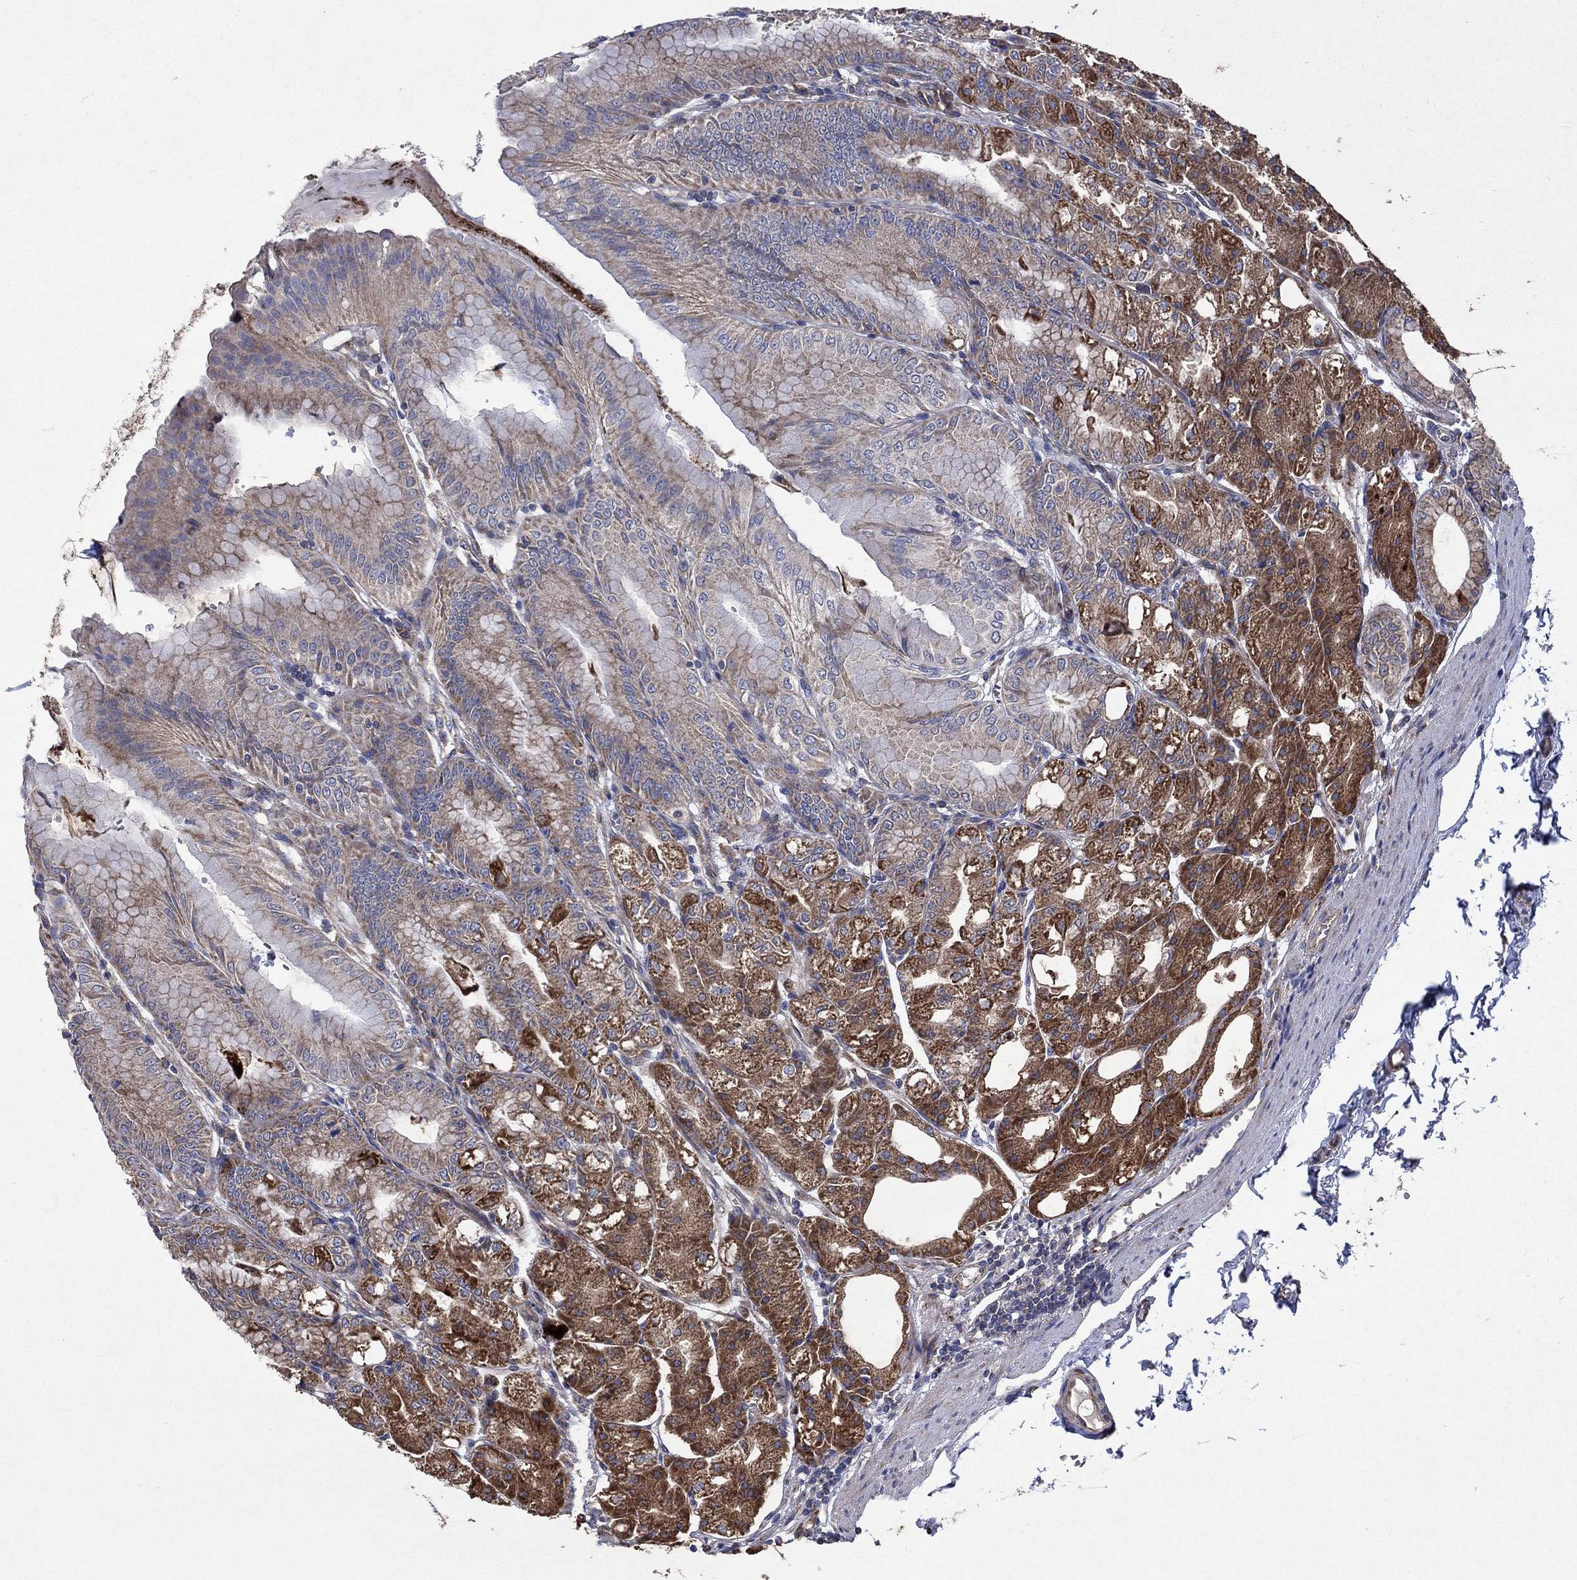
{"staining": {"intensity": "strong", "quantity": "25%-75%", "location": "cytoplasmic/membranous"}, "tissue": "stomach", "cell_type": "Glandular cells", "image_type": "normal", "snomed": [{"axis": "morphology", "description": "Normal tissue, NOS"}, {"axis": "topography", "description": "Stomach"}], "caption": "Protein expression analysis of benign stomach reveals strong cytoplasmic/membranous positivity in approximately 25%-75% of glandular cells.", "gene": "RPLP0", "patient": {"sex": "male", "age": 71}}